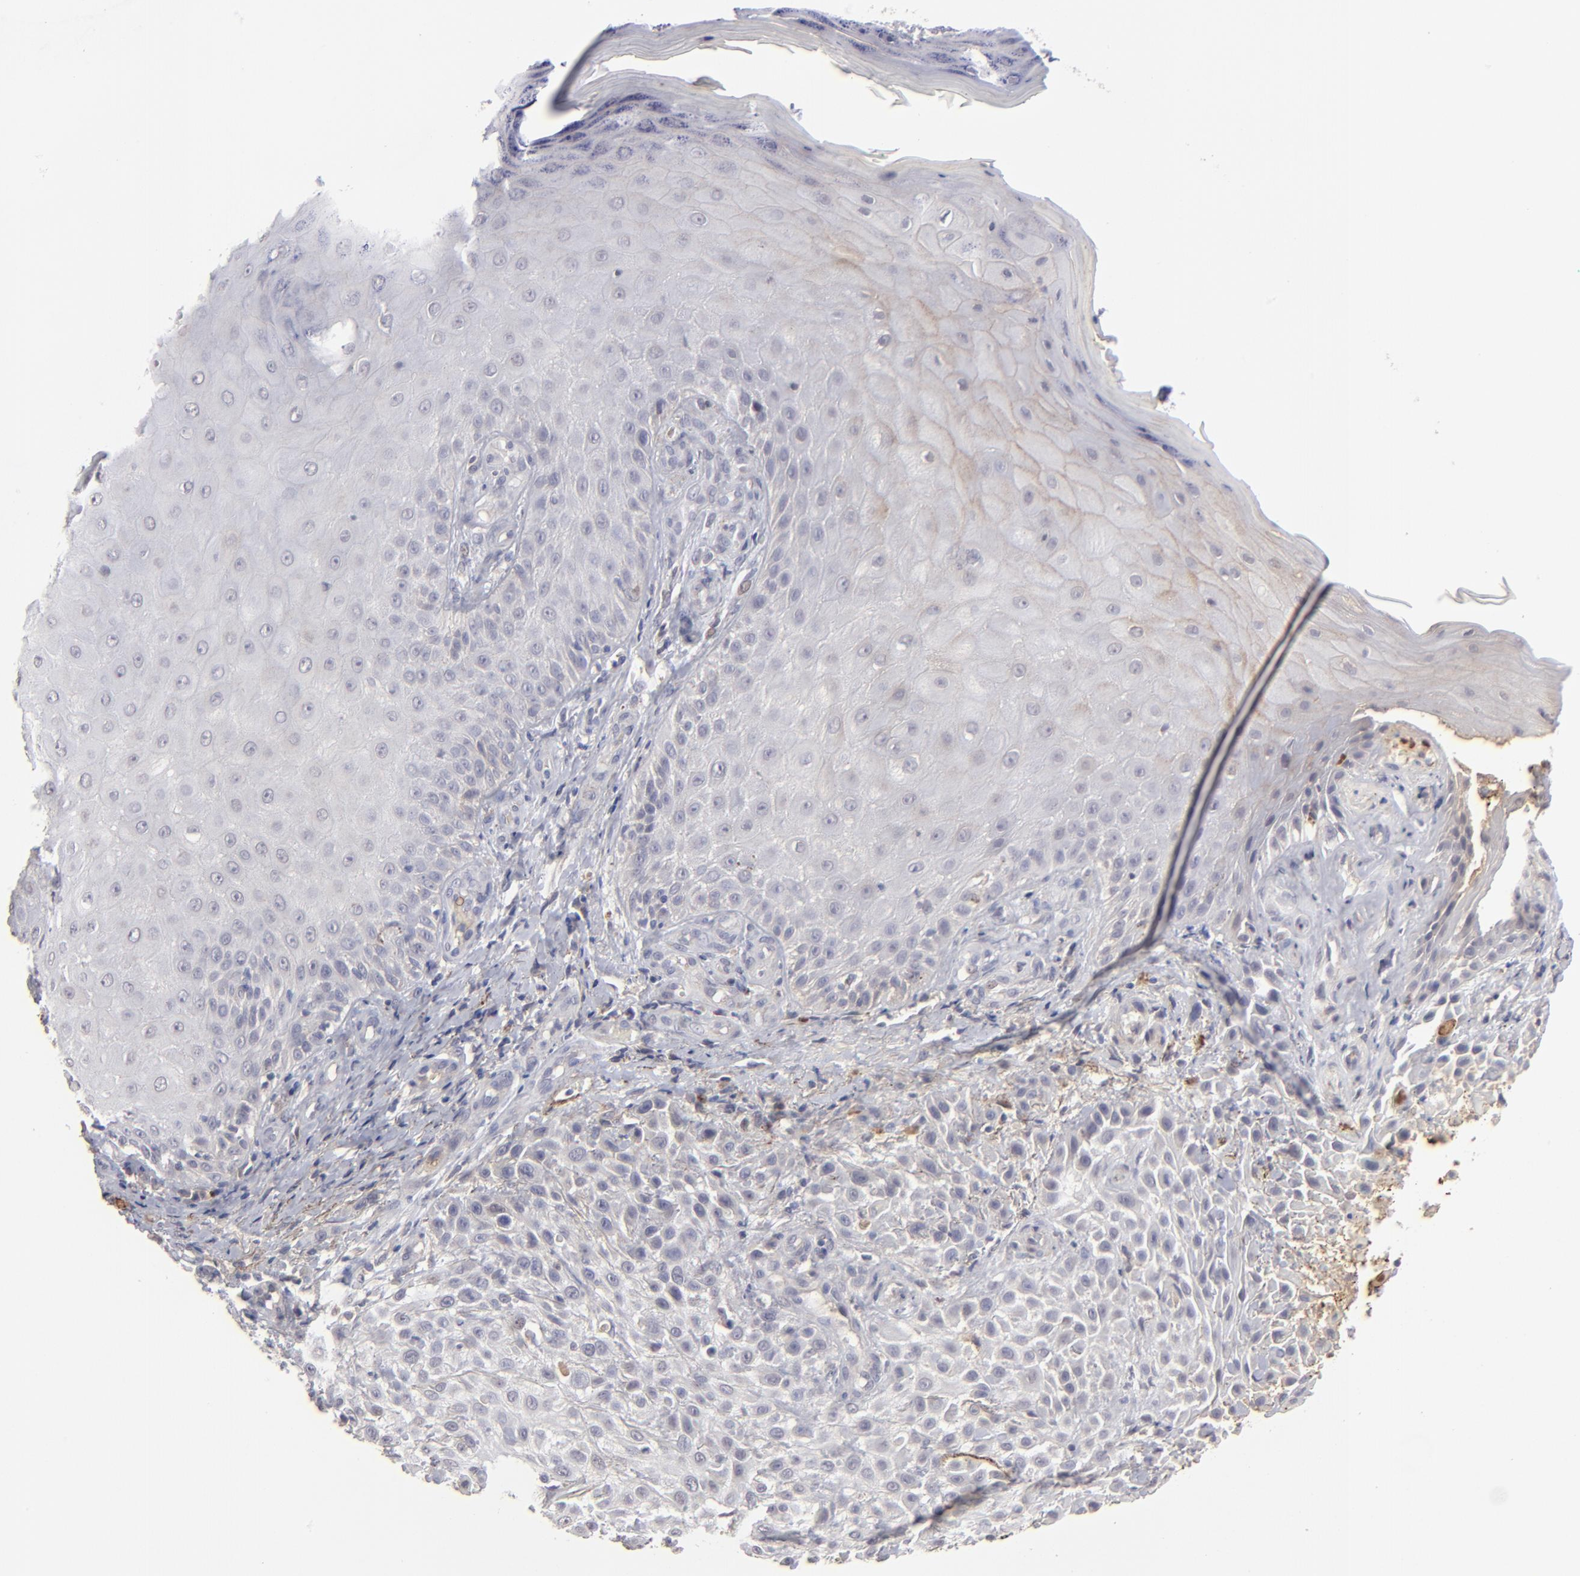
{"staining": {"intensity": "weak", "quantity": "<25%", "location": "cytoplasmic/membranous"}, "tissue": "skin cancer", "cell_type": "Tumor cells", "image_type": "cancer", "snomed": [{"axis": "morphology", "description": "Squamous cell carcinoma, NOS"}, {"axis": "topography", "description": "Skin"}], "caption": "Immunohistochemical staining of human skin cancer shows no significant staining in tumor cells.", "gene": "GPM6B", "patient": {"sex": "female", "age": 42}}